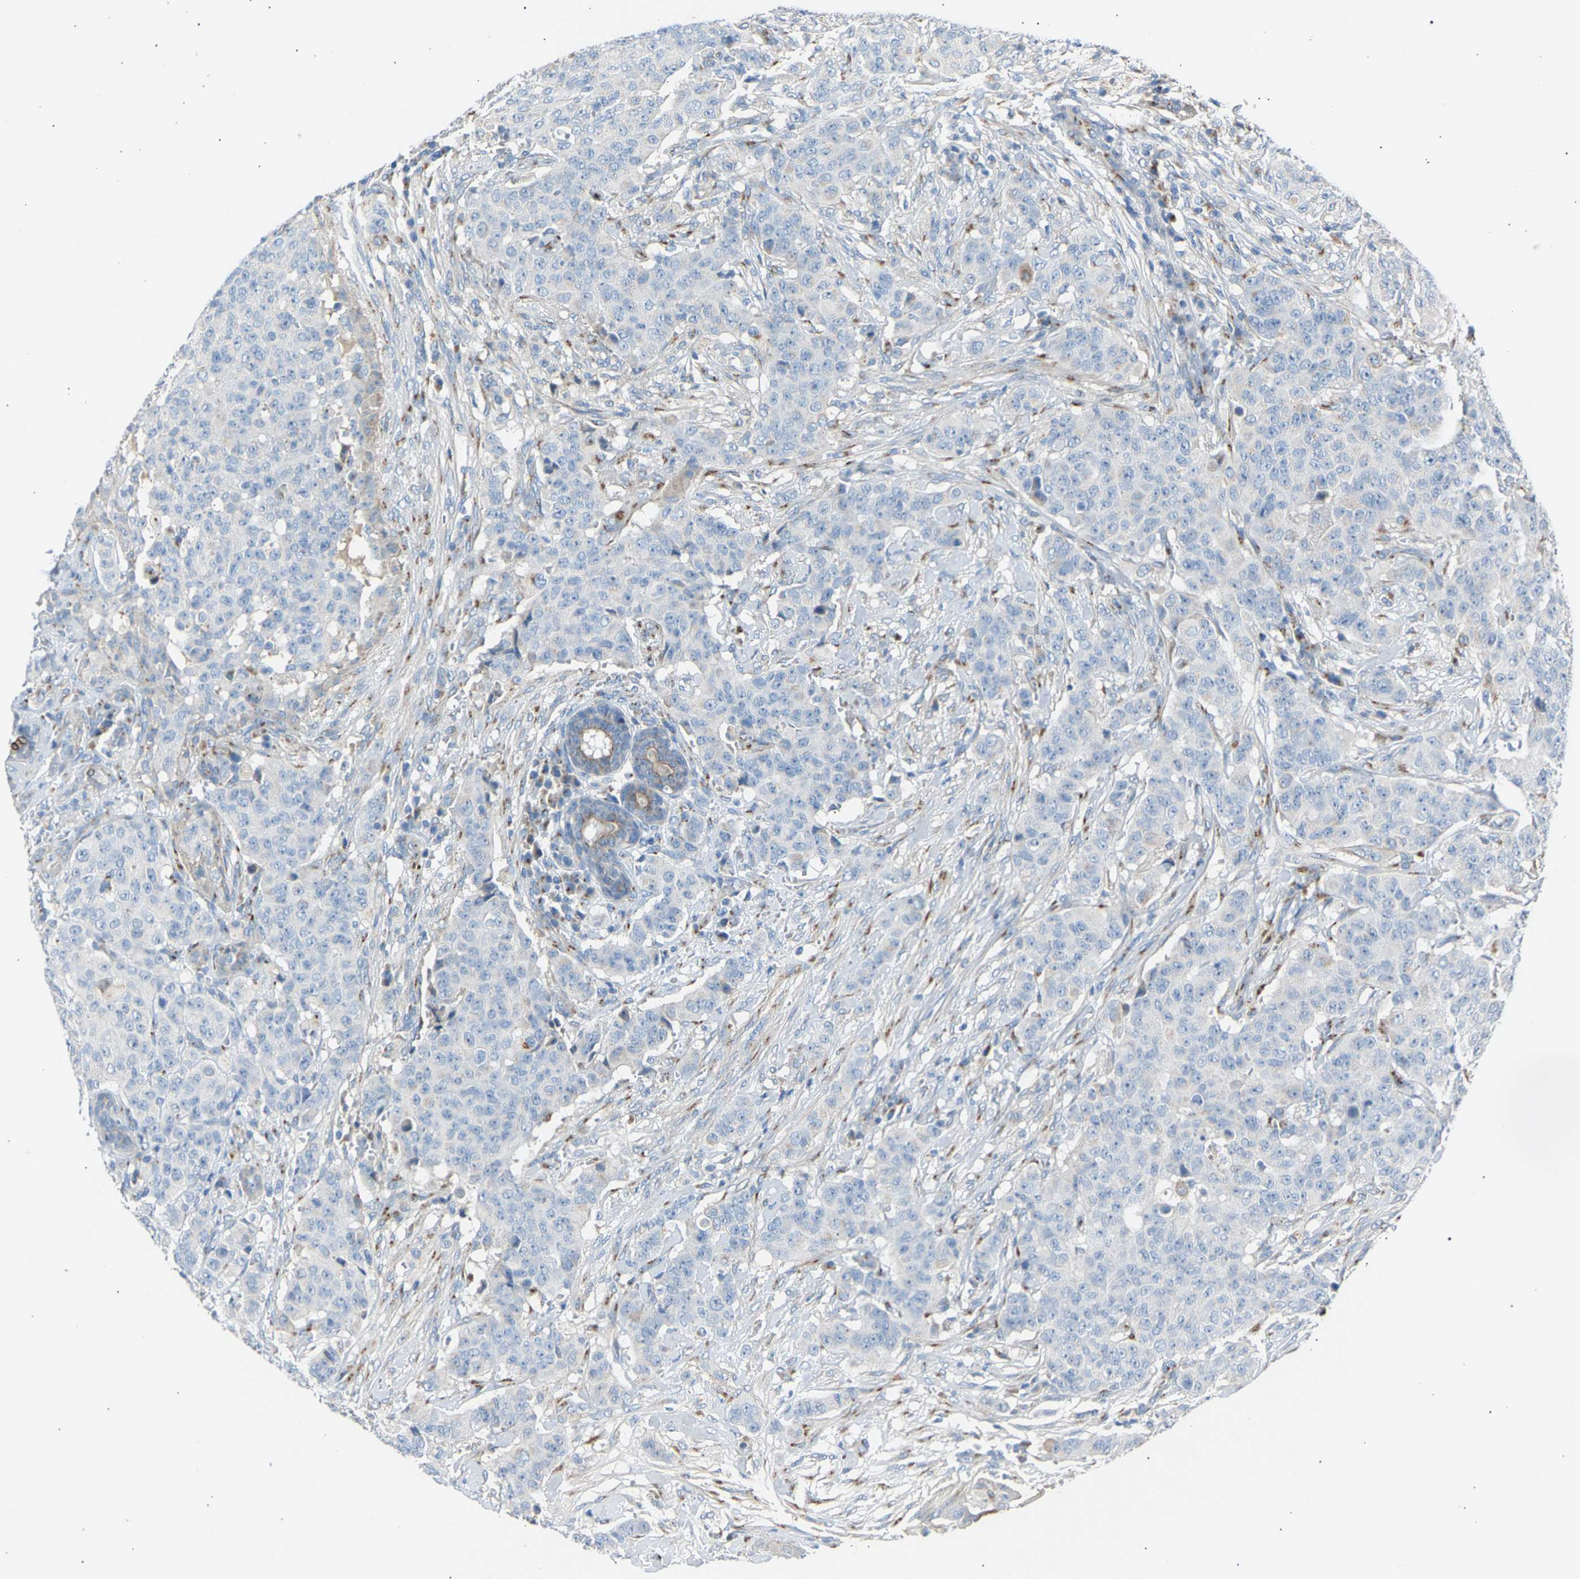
{"staining": {"intensity": "negative", "quantity": "none", "location": "none"}, "tissue": "breast cancer", "cell_type": "Tumor cells", "image_type": "cancer", "snomed": [{"axis": "morphology", "description": "Normal tissue, NOS"}, {"axis": "morphology", "description": "Duct carcinoma"}, {"axis": "topography", "description": "Breast"}], "caption": "Tumor cells show no significant protein staining in breast infiltrating ductal carcinoma.", "gene": "CYREN", "patient": {"sex": "female", "age": 40}}